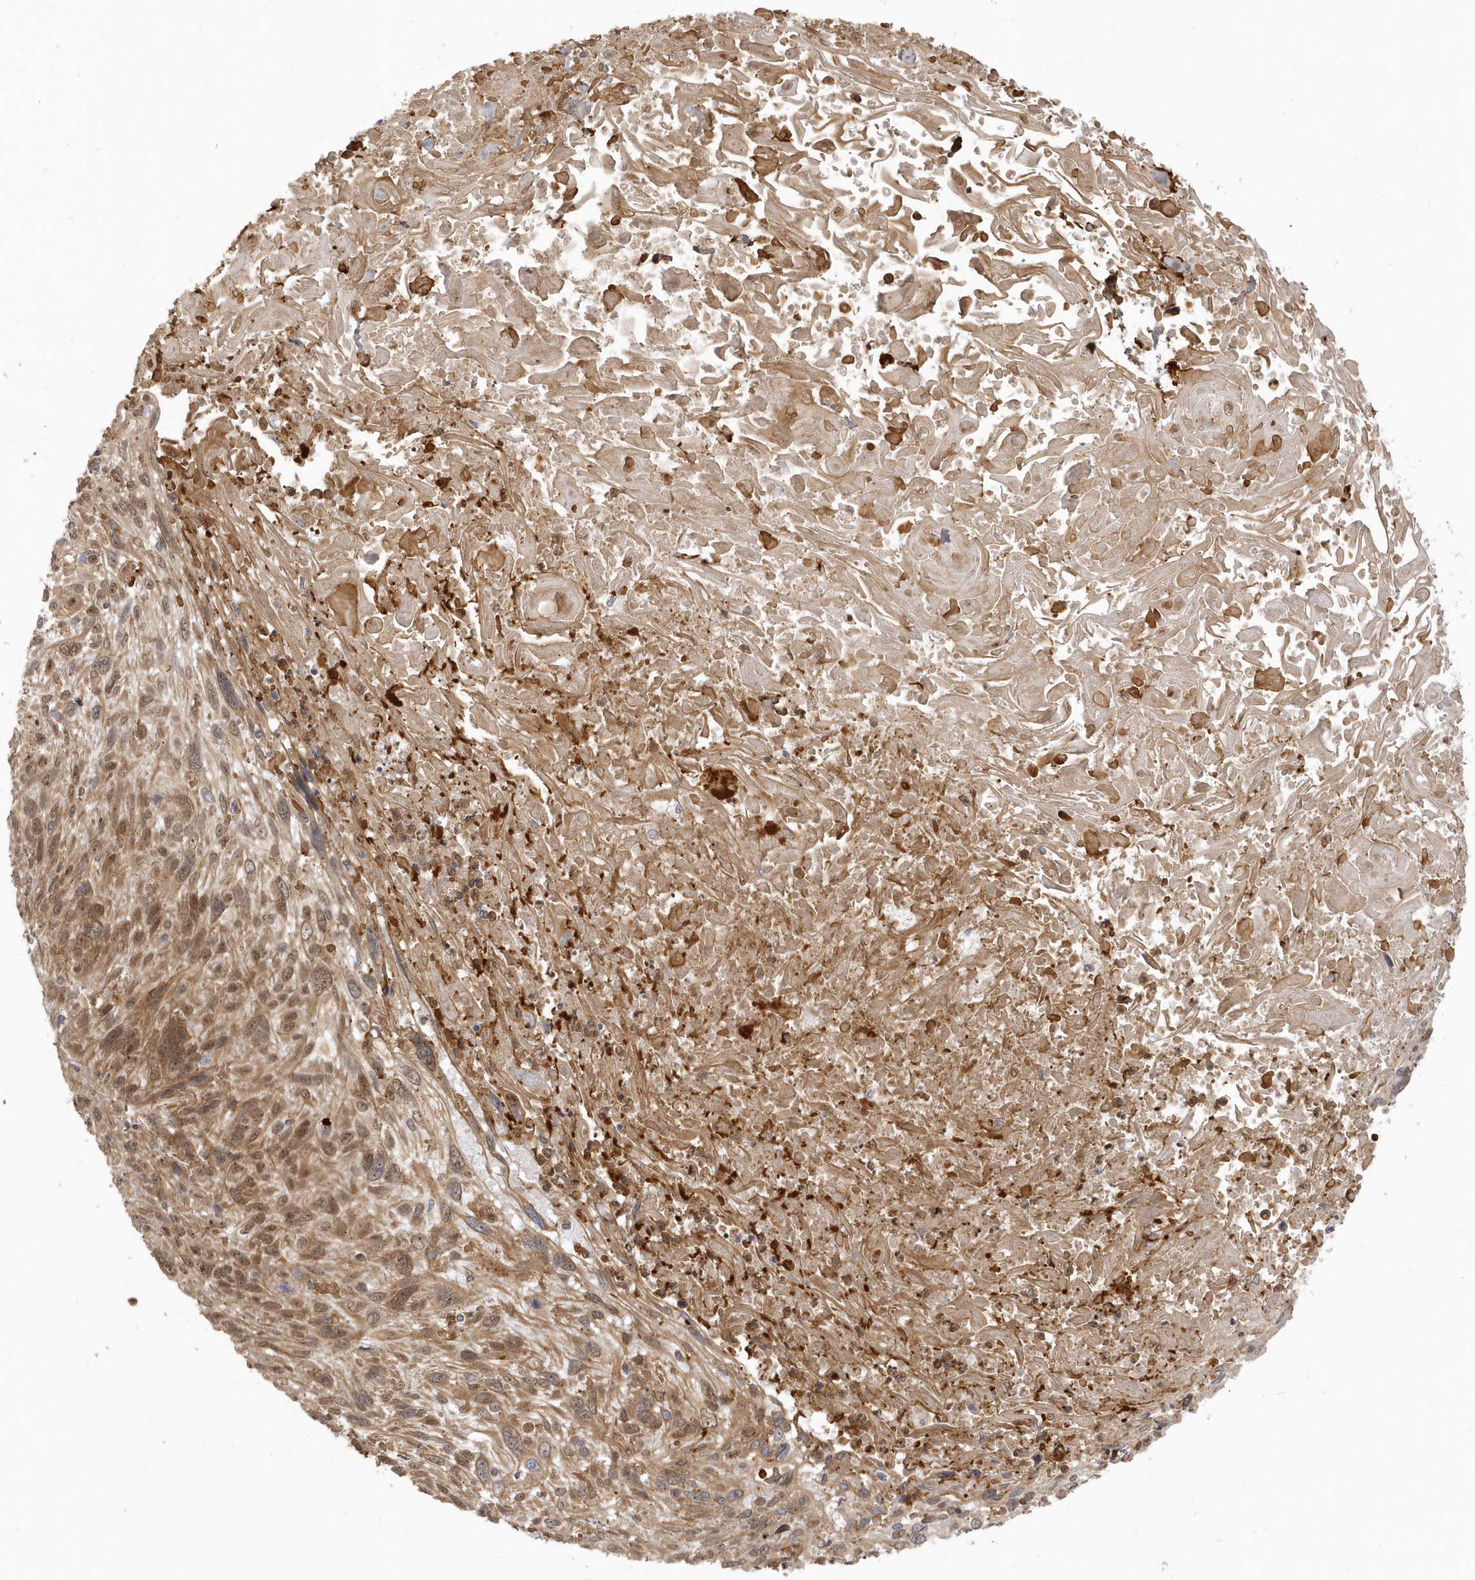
{"staining": {"intensity": "moderate", "quantity": ">75%", "location": "cytoplasmic/membranous,nuclear"}, "tissue": "cervical cancer", "cell_type": "Tumor cells", "image_type": "cancer", "snomed": [{"axis": "morphology", "description": "Squamous cell carcinoma, NOS"}, {"axis": "topography", "description": "Cervix"}], "caption": "Protein staining demonstrates moderate cytoplasmic/membranous and nuclear expression in about >75% of tumor cells in squamous cell carcinoma (cervical).", "gene": "NAF1", "patient": {"sex": "female", "age": 51}}